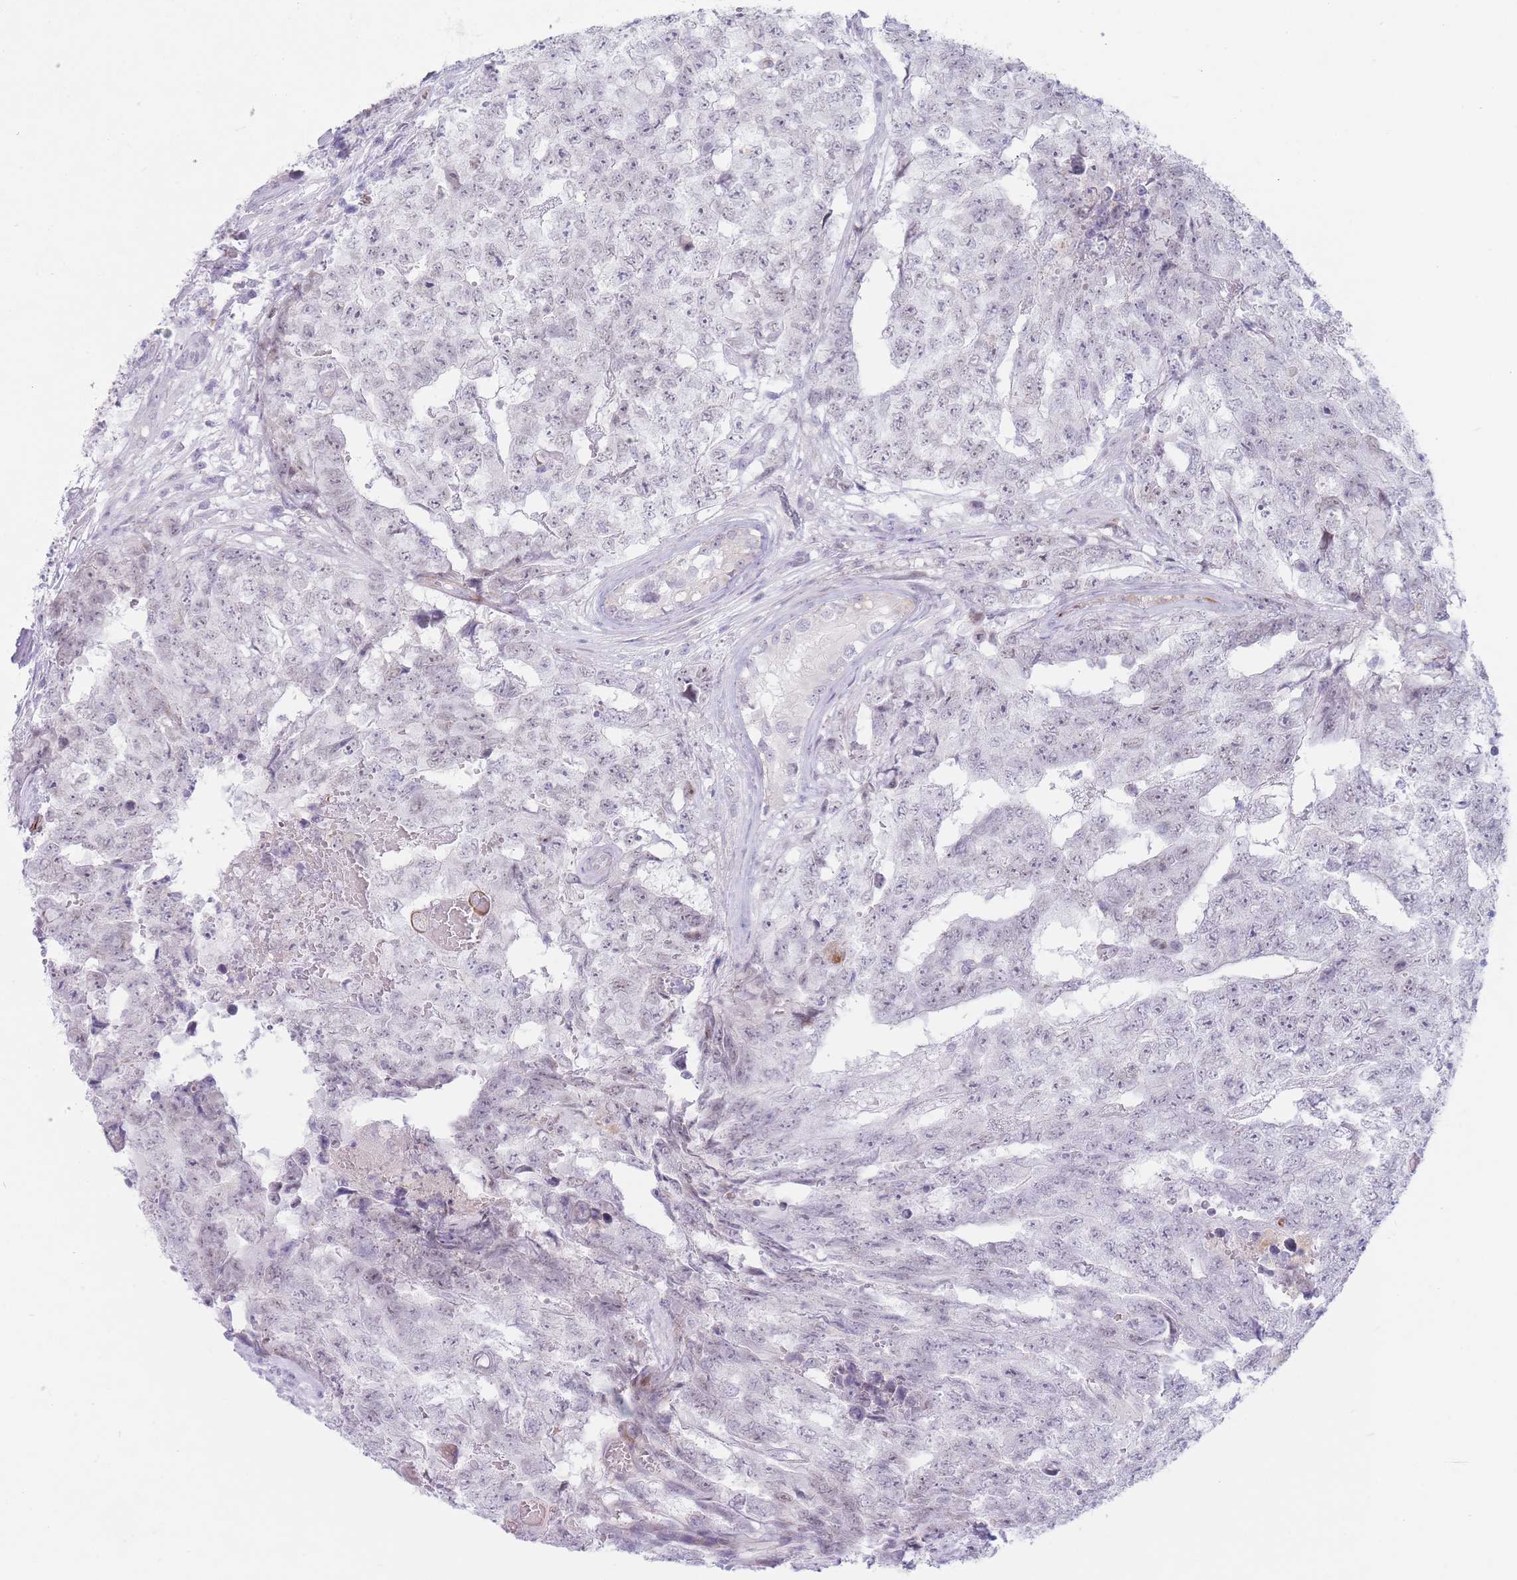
{"staining": {"intensity": "weak", "quantity": "<25%", "location": "nuclear"}, "tissue": "testis cancer", "cell_type": "Tumor cells", "image_type": "cancer", "snomed": [{"axis": "morphology", "description": "Carcinoma, Embryonal, NOS"}, {"axis": "topography", "description": "Testis"}], "caption": "An immunohistochemistry (IHC) image of embryonal carcinoma (testis) is shown. There is no staining in tumor cells of embryonal carcinoma (testis).", "gene": "IFNA6", "patient": {"sex": "male", "age": 25}}